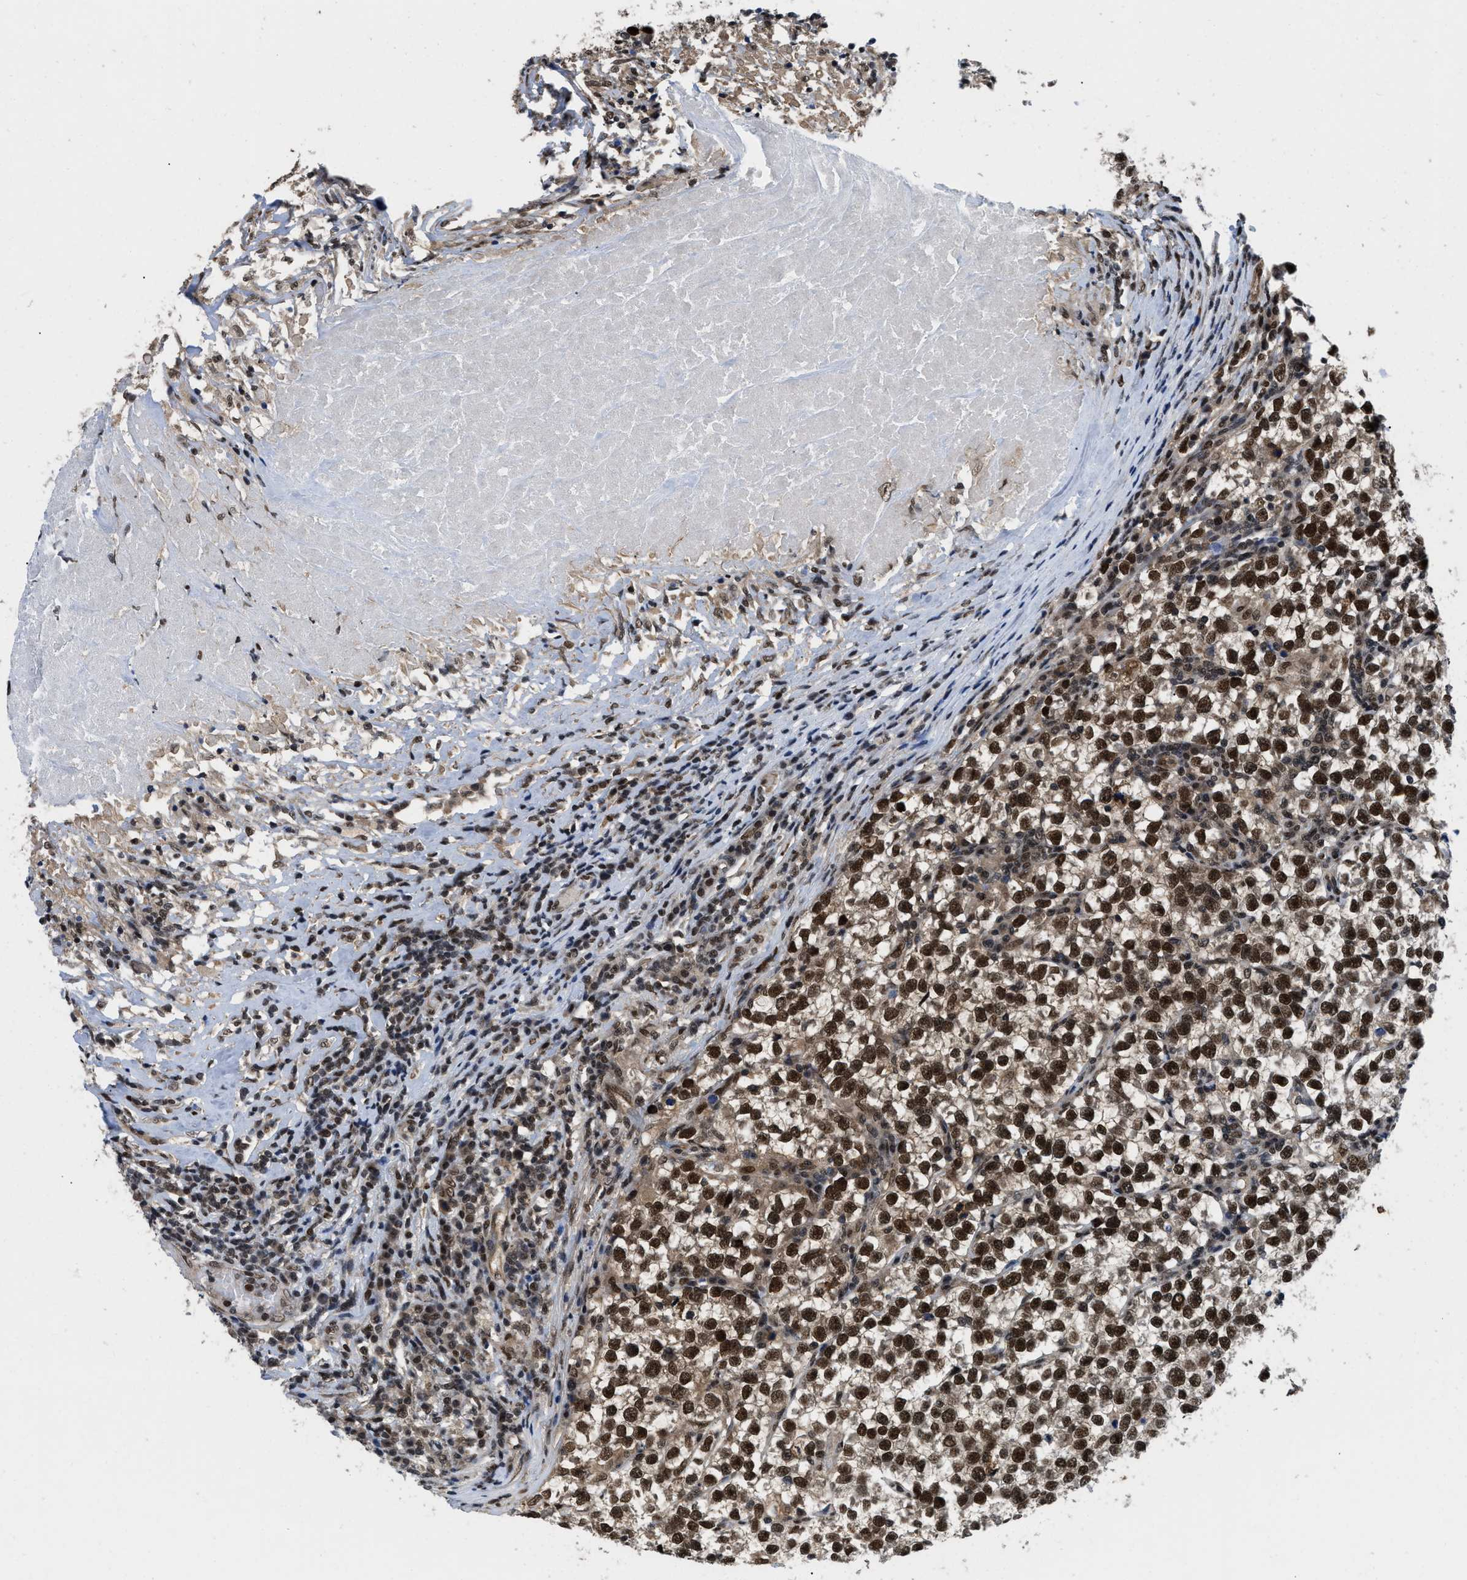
{"staining": {"intensity": "strong", "quantity": ">75%", "location": "nuclear"}, "tissue": "testis cancer", "cell_type": "Tumor cells", "image_type": "cancer", "snomed": [{"axis": "morphology", "description": "Normal tissue, NOS"}, {"axis": "morphology", "description": "Seminoma, NOS"}, {"axis": "topography", "description": "Testis"}], "caption": "Strong nuclear expression is identified in about >75% of tumor cells in seminoma (testis).", "gene": "SAFB", "patient": {"sex": "male", "age": 43}}